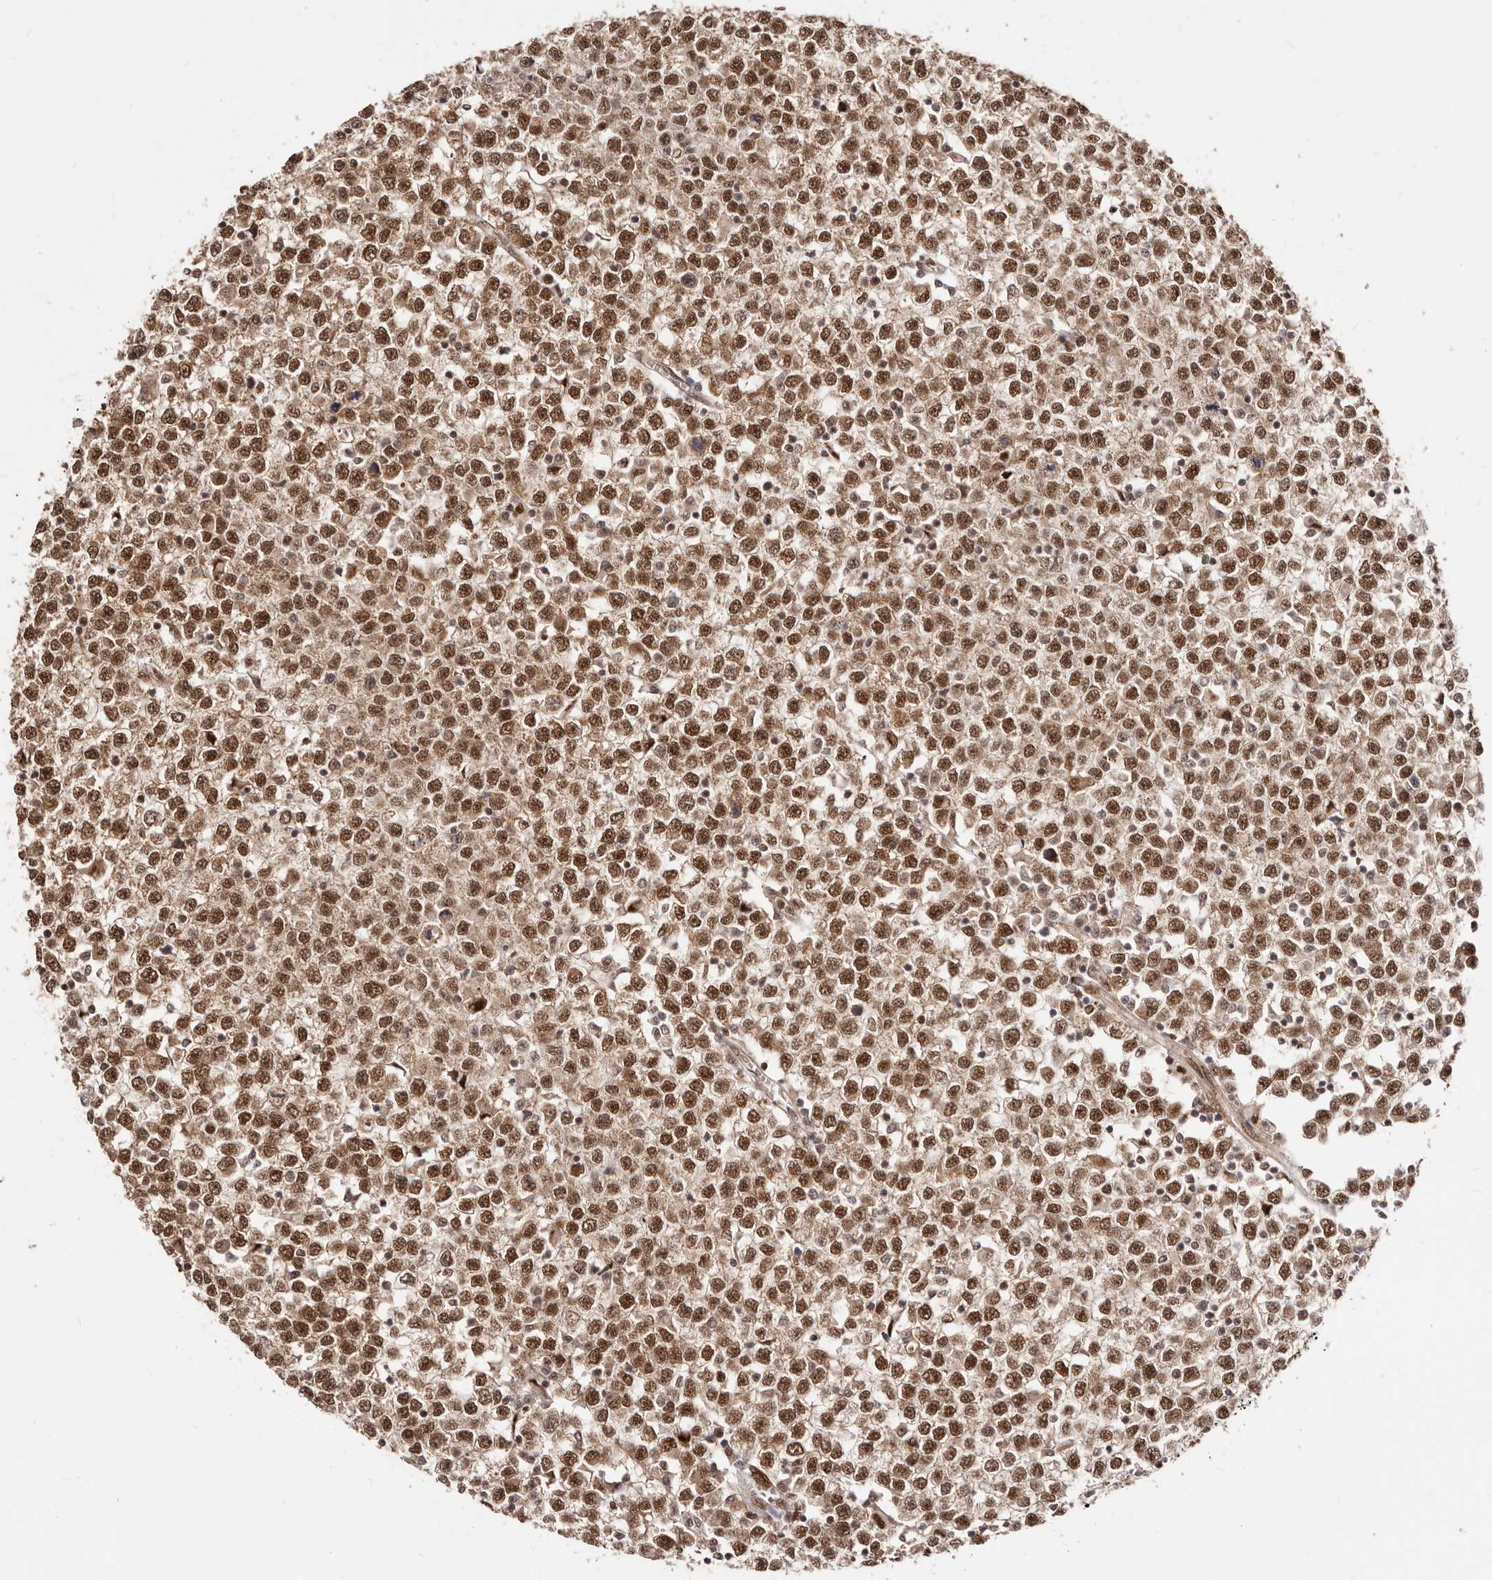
{"staining": {"intensity": "strong", "quantity": ">75%", "location": "cytoplasmic/membranous,nuclear"}, "tissue": "testis cancer", "cell_type": "Tumor cells", "image_type": "cancer", "snomed": [{"axis": "morphology", "description": "Seminoma, NOS"}, {"axis": "topography", "description": "Testis"}], "caption": "Immunohistochemical staining of testis cancer reveals high levels of strong cytoplasmic/membranous and nuclear protein positivity in approximately >75% of tumor cells.", "gene": "SEC14L1", "patient": {"sex": "male", "age": 65}}